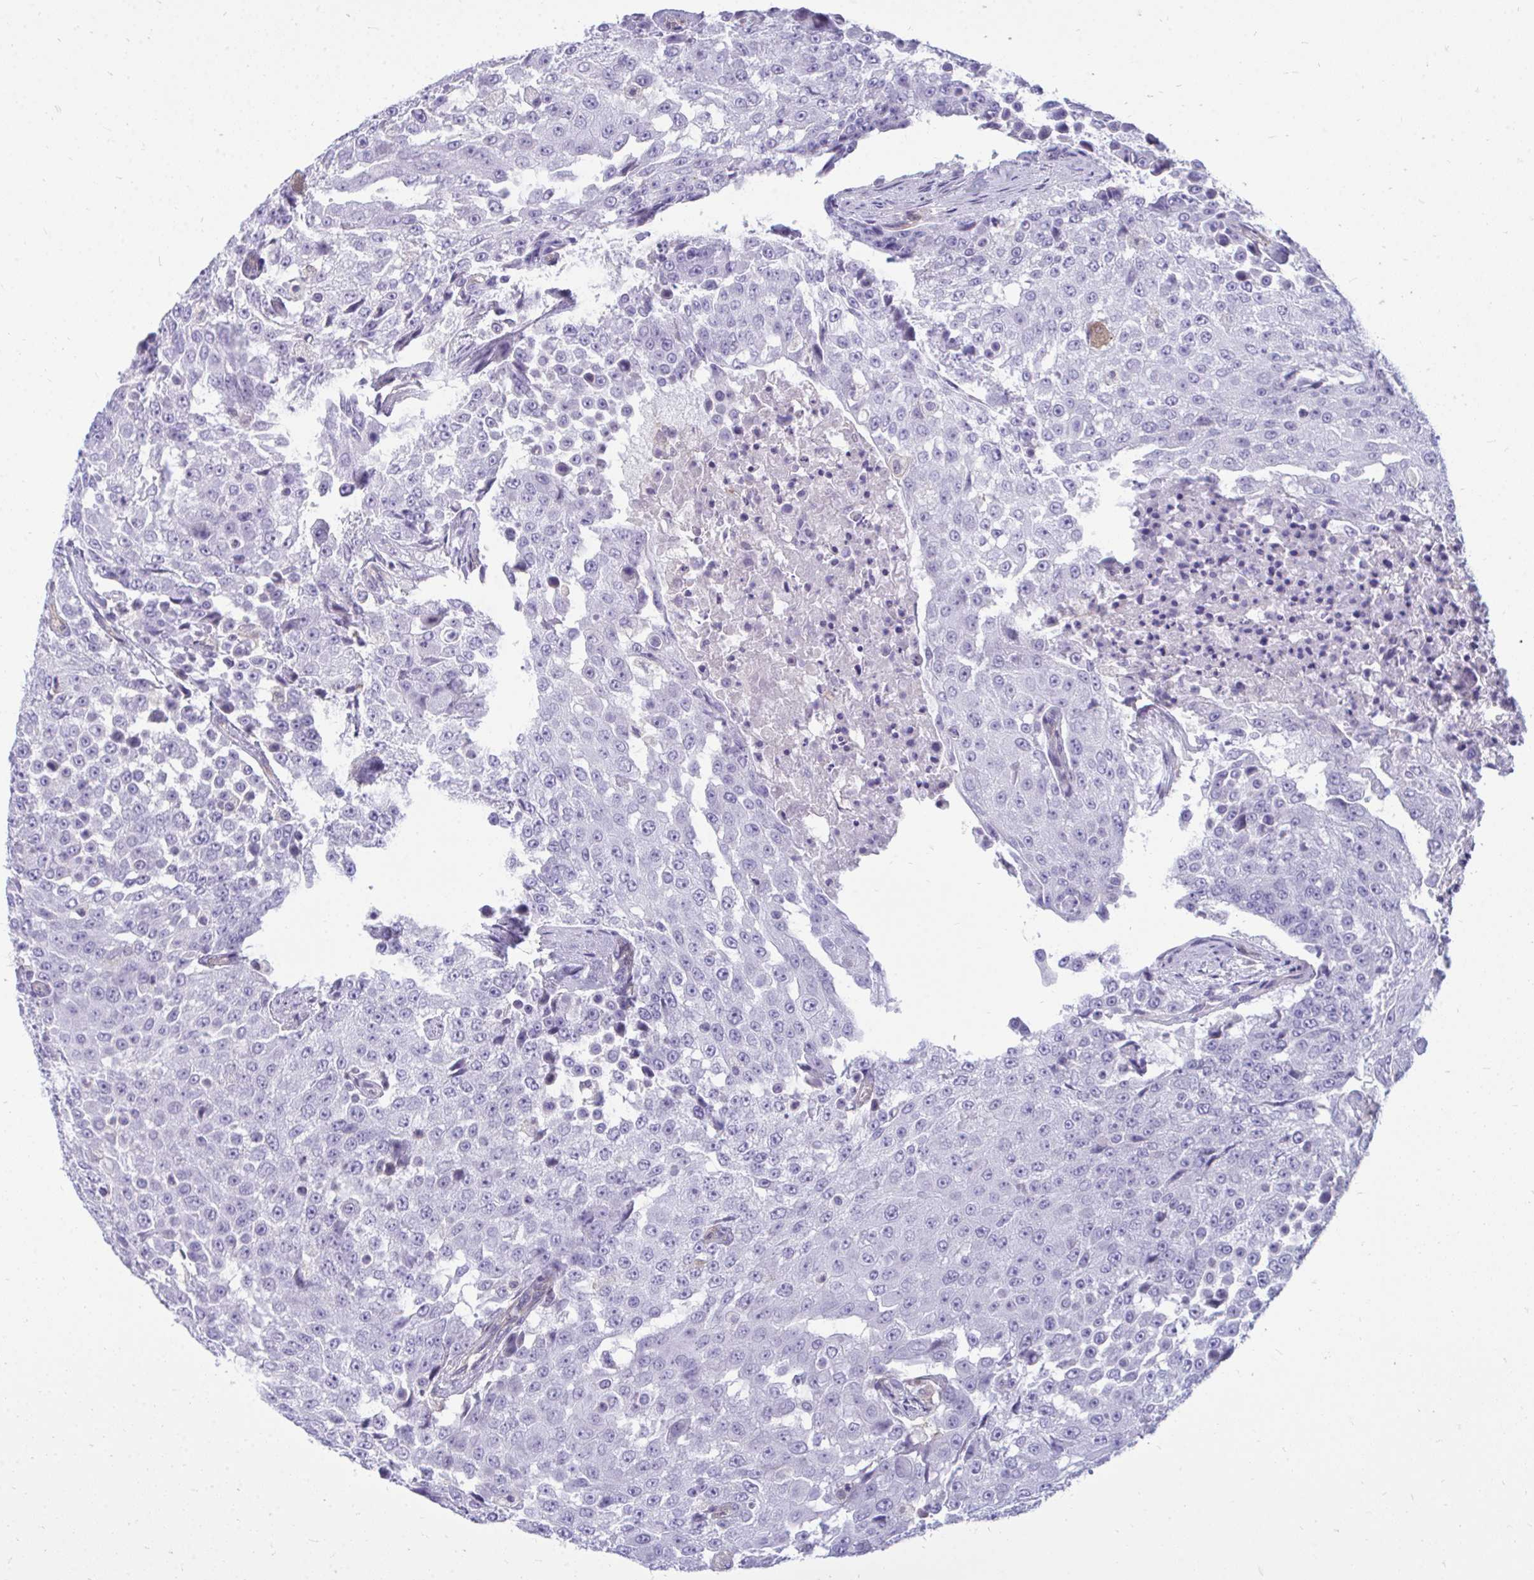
{"staining": {"intensity": "negative", "quantity": "none", "location": "none"}, "tissue": "urothelial cancer", "cell_type": "Tumor cells", "image_type": "cancer", "snomed": [{"axis": "morphology", "description": "Urothelial carcinoma, High grade"}, {"axis": "topography", "description": "Urinary bladder"}], "caption": "This is an immunohistochemistry histopathology image of human high-grade urothelial carcinoma. There is no expression in tumor cells.", "gene": "FABP3", "patient": {"sex": "female", "age": 63}}